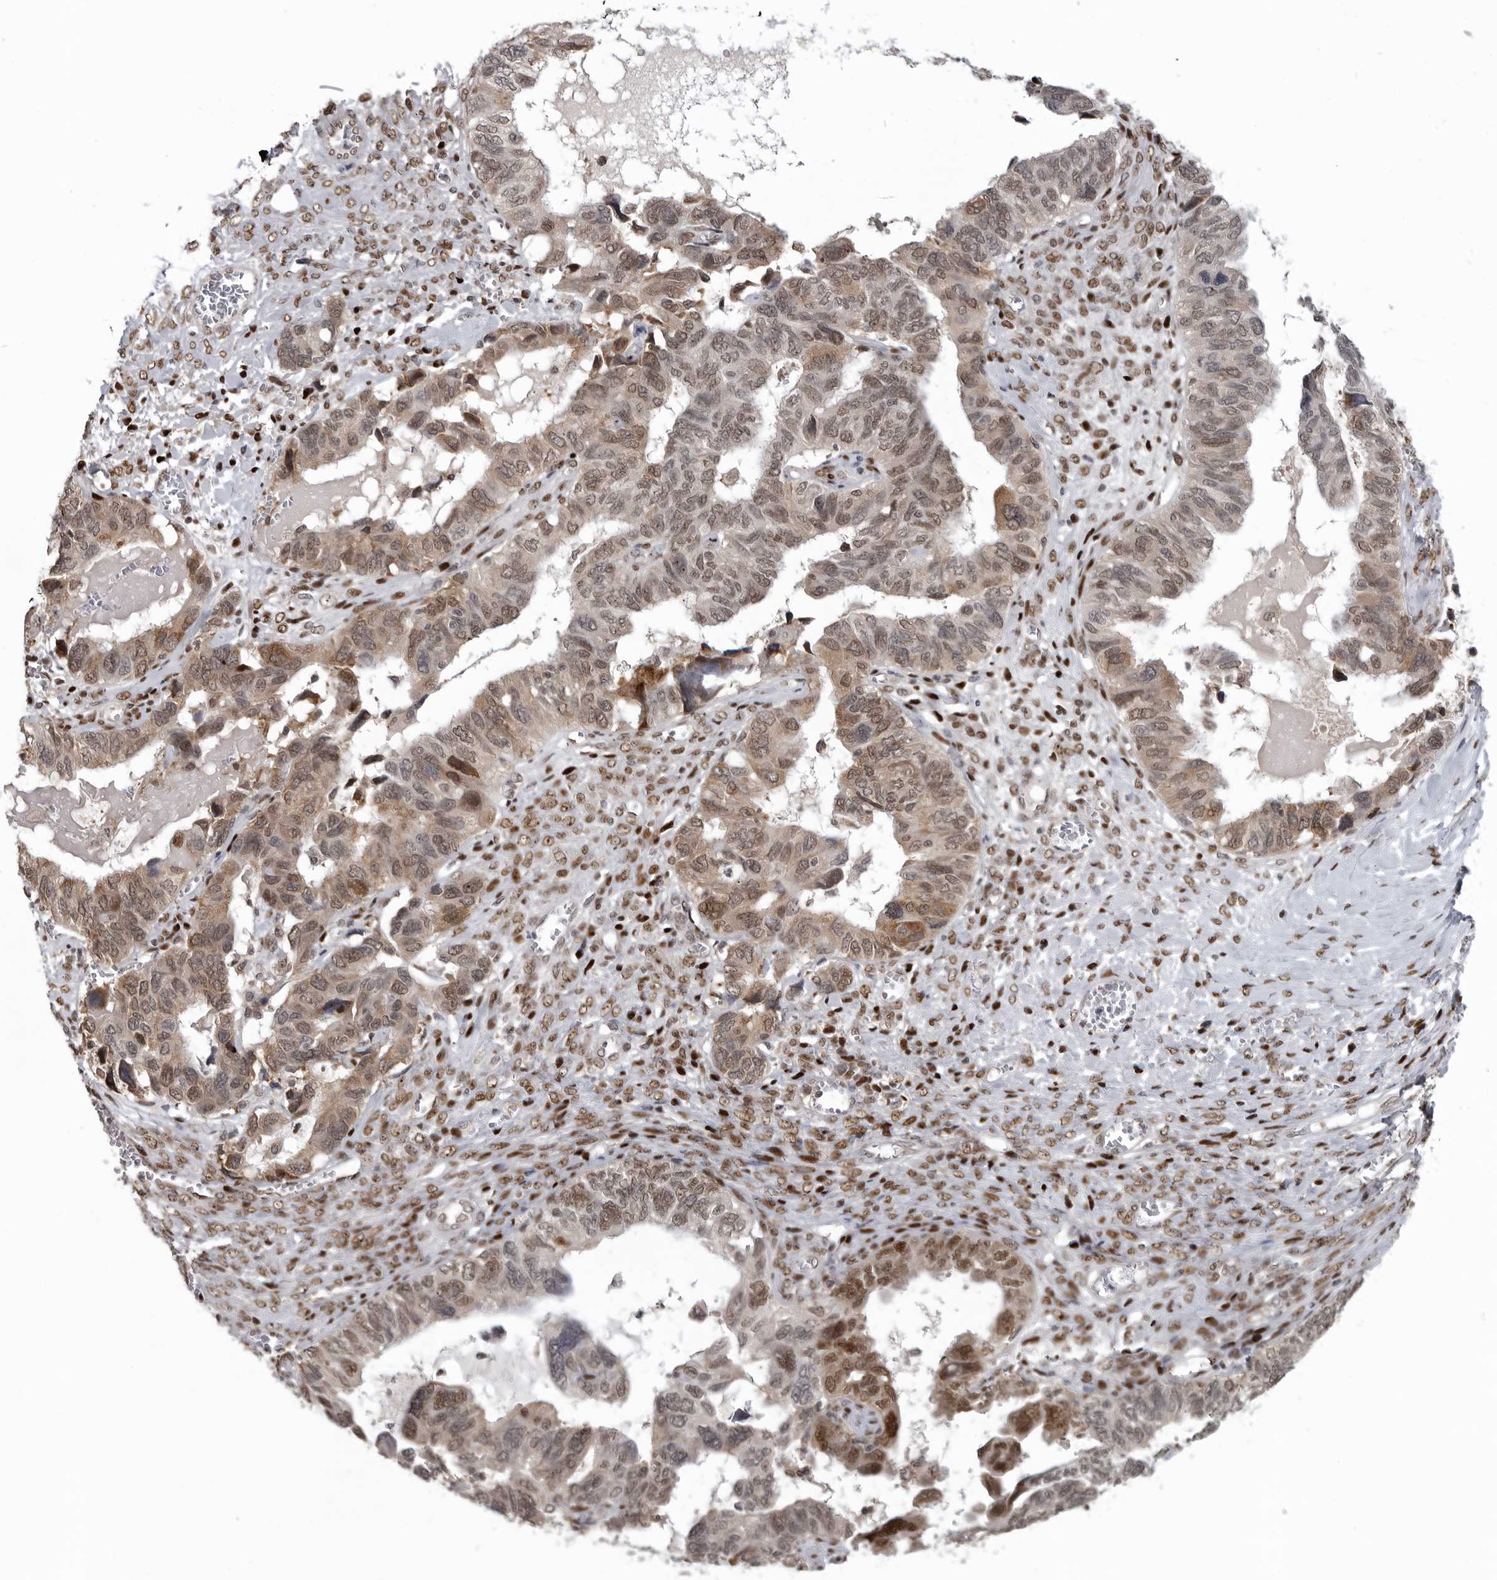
{"staining": {"intensity": "moderate", "quantity": ">75%", "location": "cytoplasmic/membranous,nuclear"}, "tissue": "ovarian cancer", "cell_type": "Tumor cells", "image_type": "cancer", "snomed": [{"axis": "morphology", "description": "Cystadenocarcinoma, serous, NOS"}, {"axis": "topography", "description": "Ovary"}], "caption": "There is medium levels of moderate cytoplasmic/membranous and nuclear staining in tumor cells of serous cystadenocarcinoma (ovarian), as demonstrated by immunohistochemical staining (brown color).", "gene": "C8orf58", "patient": {"sex": "female", "age": 79}}